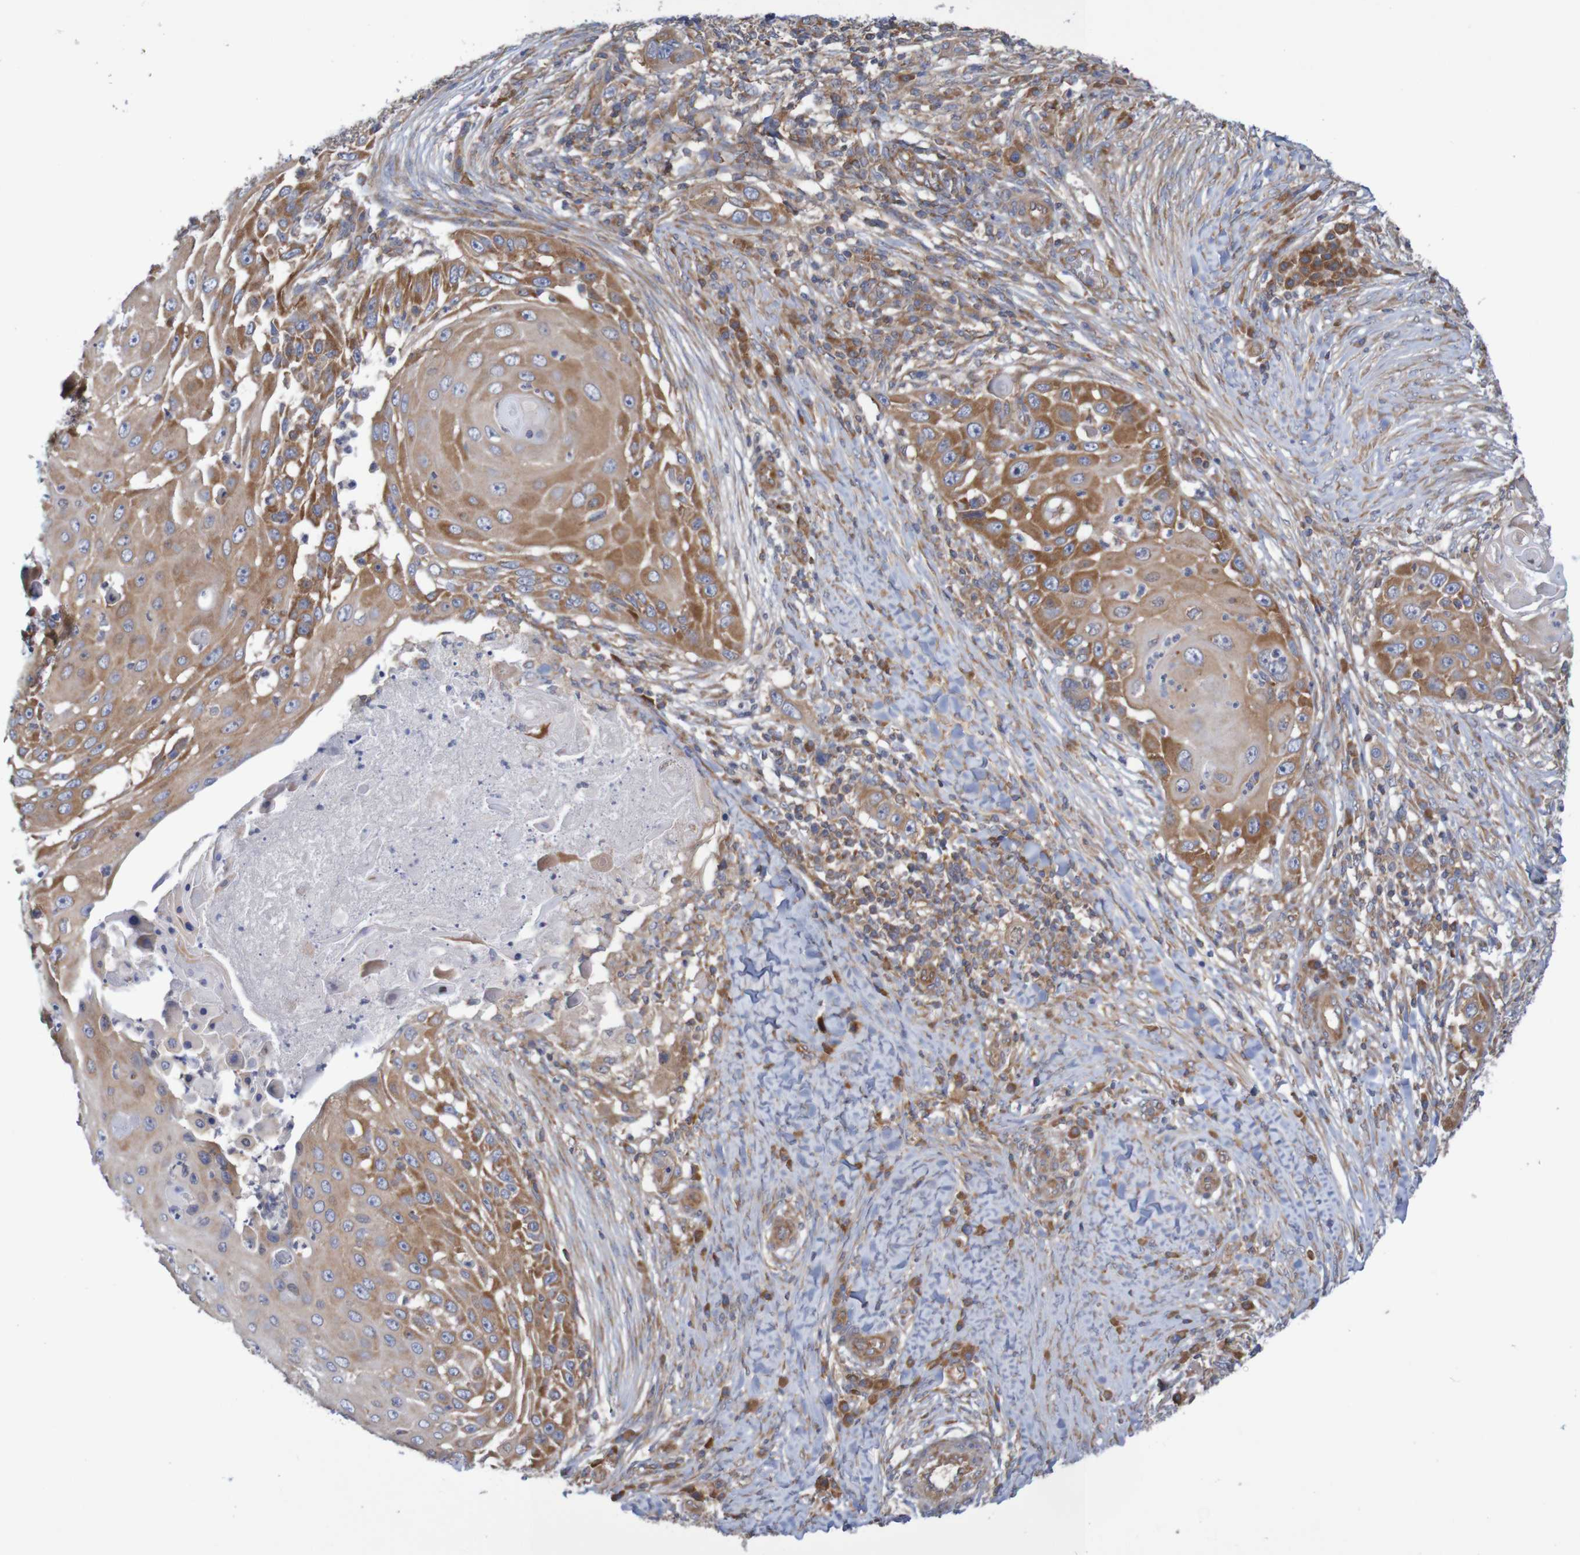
{"staining": {"intensity": "moderate", "quantity": "25%-75%", "location": "cytoplasmic/membranous"}, "tissue": "skin cancer", "cell_type": "Tumor cells", "image_type": "cancer", "snomed": [{"axis": "morphology", "description": "Squamous cell carcinoma, NOS"}, {"axis": "topography", "description": "Skin"}], "caption": "DAB (3,3'-diaminobenzidine) immunohistochemical staining of skin cancer (squamous cell carcinoma) shows moderate cytoplasmic/membranous protein expression in about 25%-75% of tumor cells.", "gene": "LRRC47", "patient": {"sex": "female", "age": 44}}